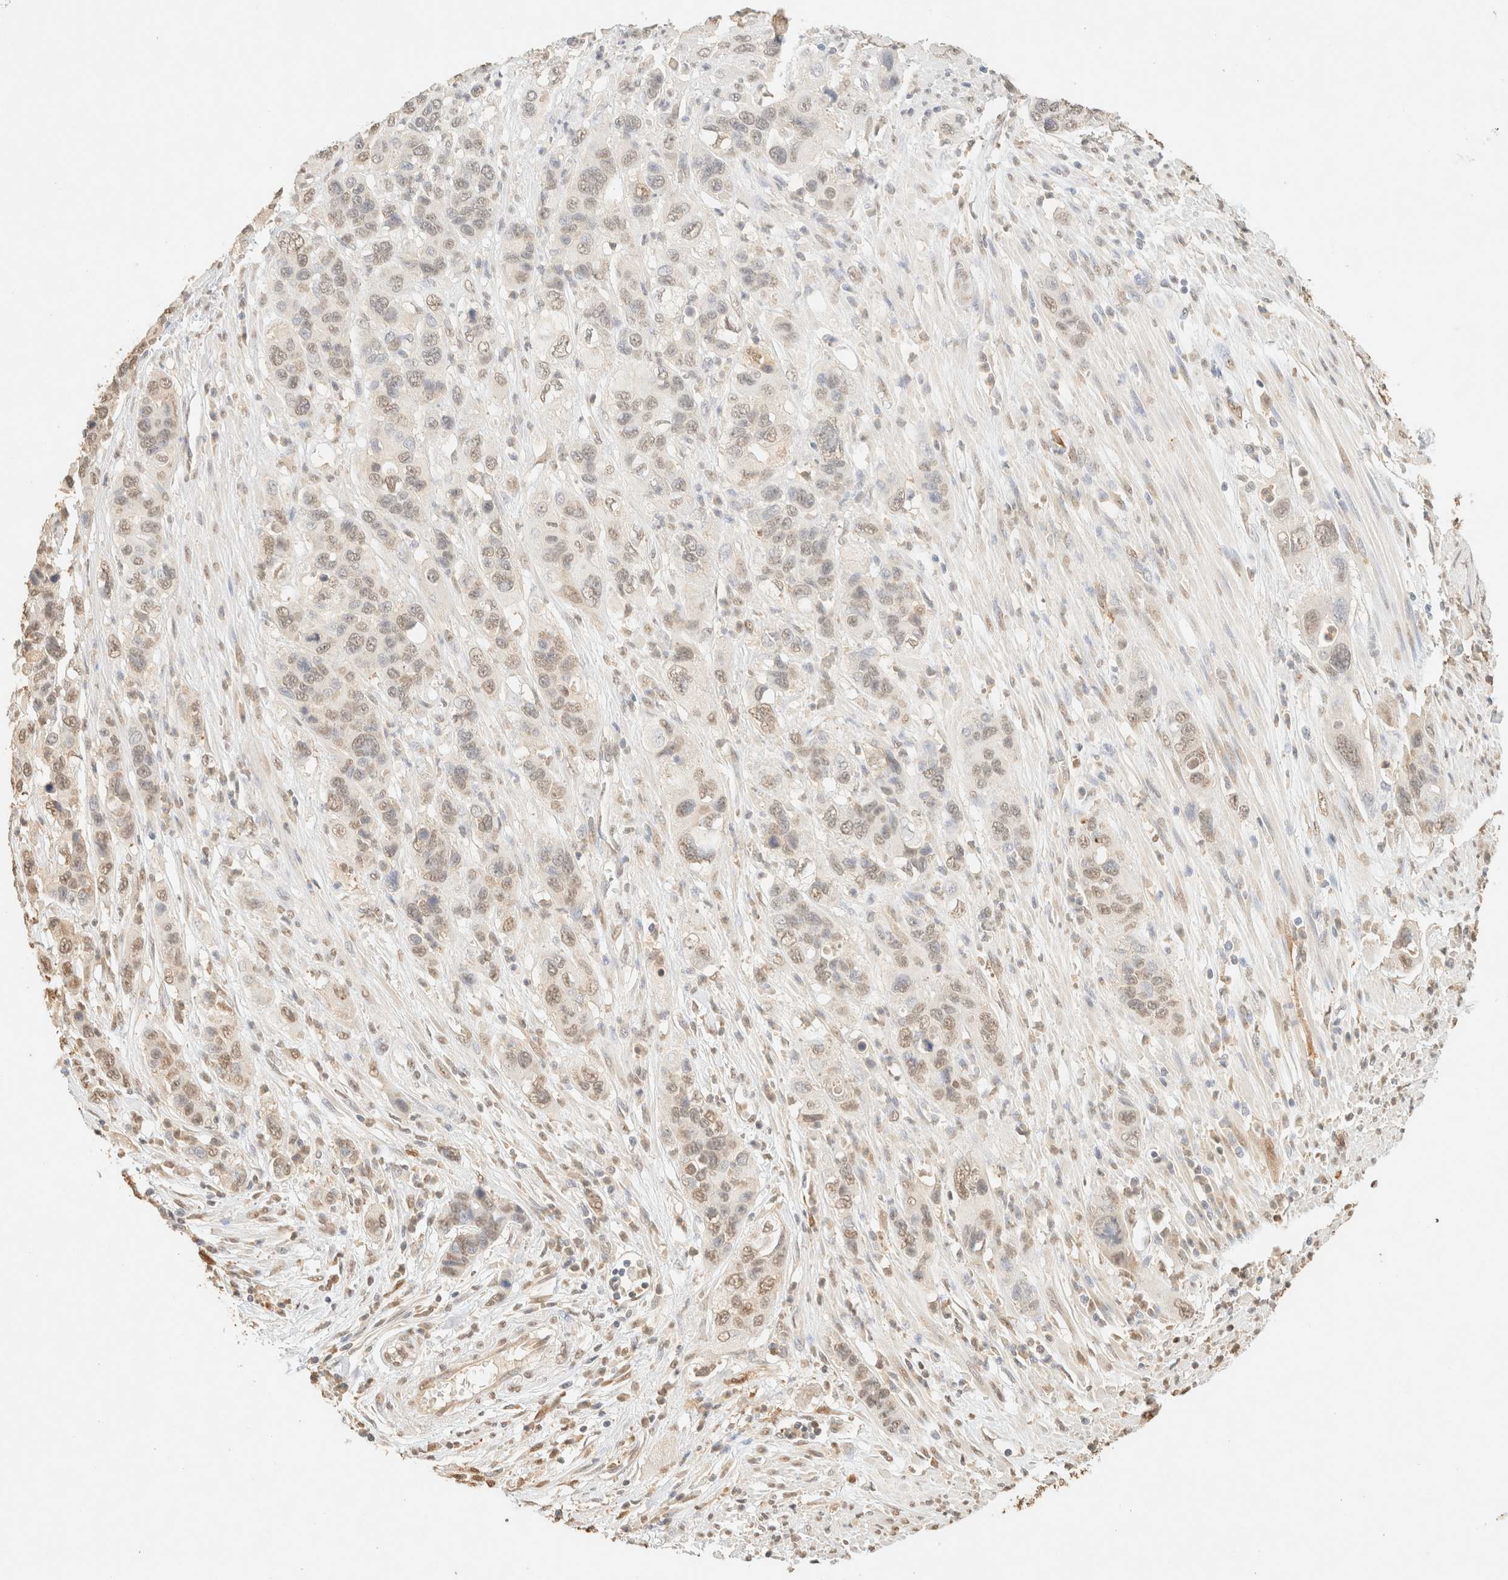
{"staining": {"intensity": "weak", "quantity": ">75%", "location": "nuclear"}, "tissue": "pancreatic cancer", "cell_type": "Tumor cells", "image_type": "cancer", "snomed": [{"axis": "morphology", "description": "Adenocarcinoma, NOS"}, {"axis": "topography", "description": "Pancreas"}], "caption": "A photomicrograph of pancreatic cancer (adenocarcinoma) stained for a protein displays weak nuclear brown staining in tumor cells.", "gene": "S100A13", "patient": {"sex": "female", "age": 71}}